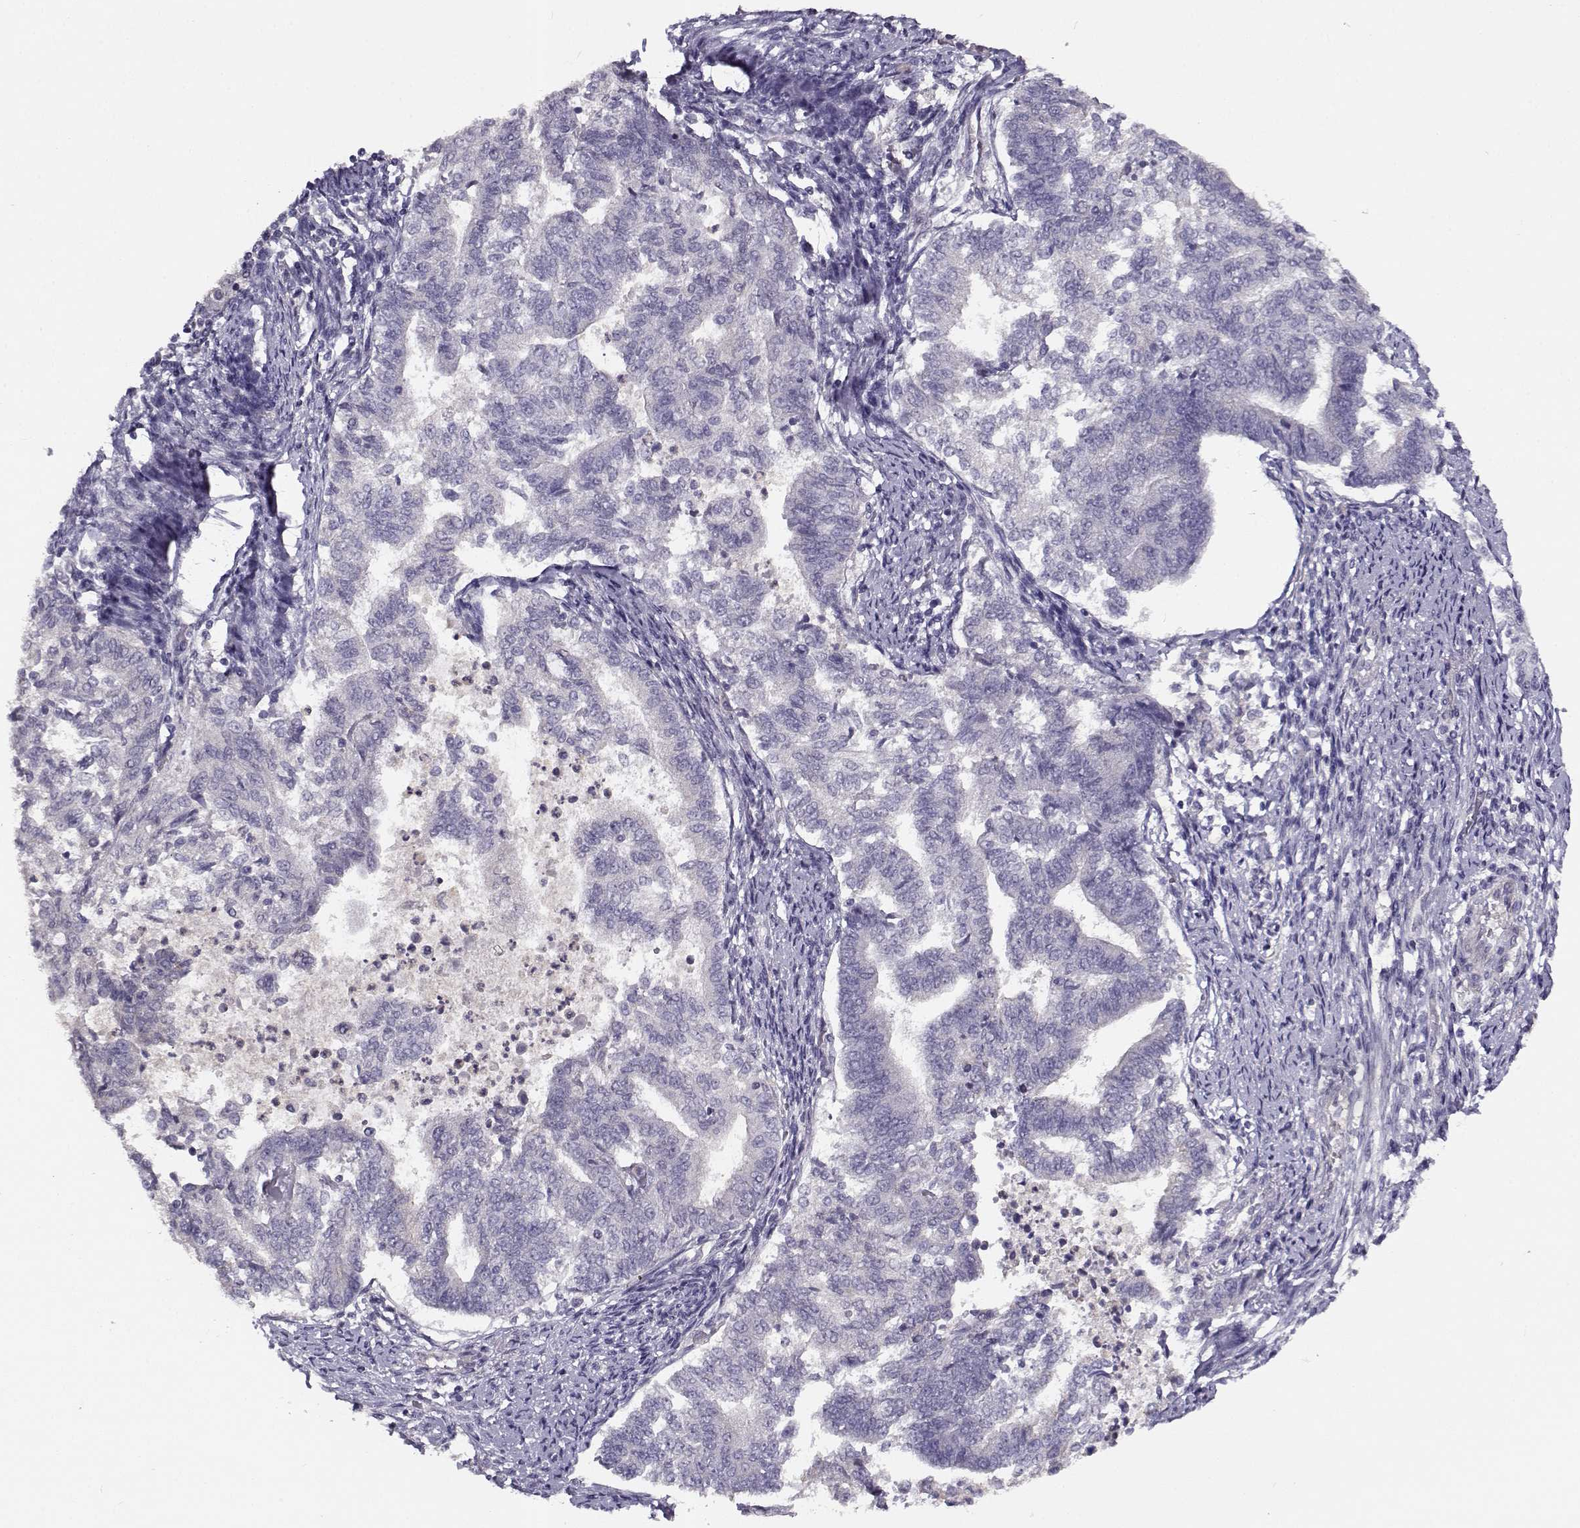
{"staining": {"intensity": "negative", "quantity": "none", "location": "none"}, "tissue": "endometrial cancer", "cell_type": "Tumor cells", "image_type": "cancer", "snomed": [{"axis": "morphology", "description": "Adenocarcinoma, NOS"}, {"axis": "topography", "description": "Endometrium"}], "caption": "IHC of human endometrial cancer displays no expression in tumor cells.", "gene": "TMEM145", "patient": {"sex": "female", "age": 65}}